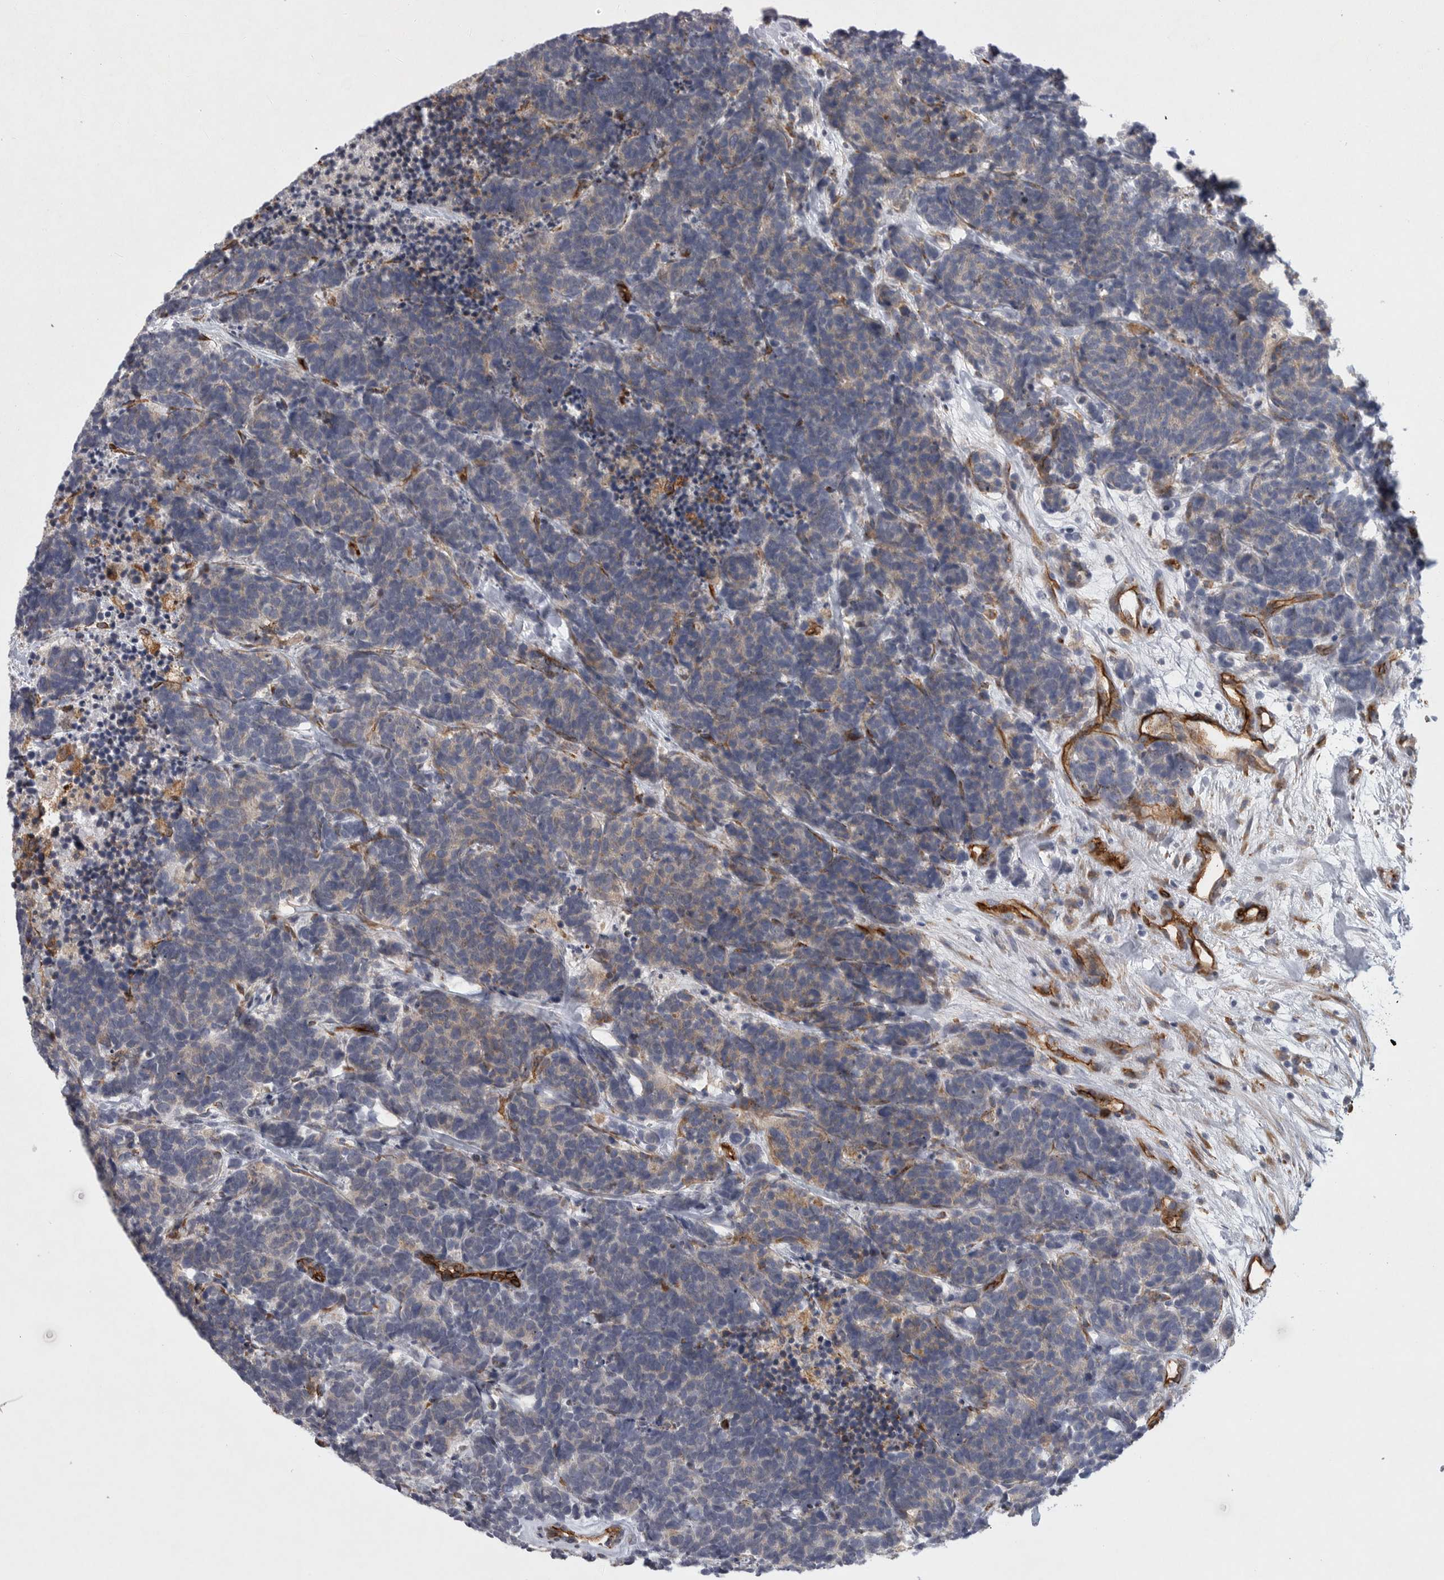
{"staining": {"intensity": "weak", "quantity": "25%-75%", "location": "cytoplasmic/membranous"}, "tissue": "carcinoid", "cell_type": "Tumor cells", "image_type": "cancer", "snomed": [{"axis": "morphology", "description": "Carcinoma, NOS"}, {"axis": "morphology", "description": "Carcinoid, malignant, NOS"}, {"axis": "topography", "description": "Urinary bladder"}], "caption": "Protein expression analysis of carcinoid exhibits weak cytoplasmic/membranous expression in approximately 25%-75% of tumor cells. The staining was performed using DAB (3,3'-diaminobenzidine) to visualize the protein expression in brown, while the nuclei were stained in blue with hematoxylin (Magnification: 20x).", "gene": "MINPP1", "patient": {"sex": "male", "age": 57}}